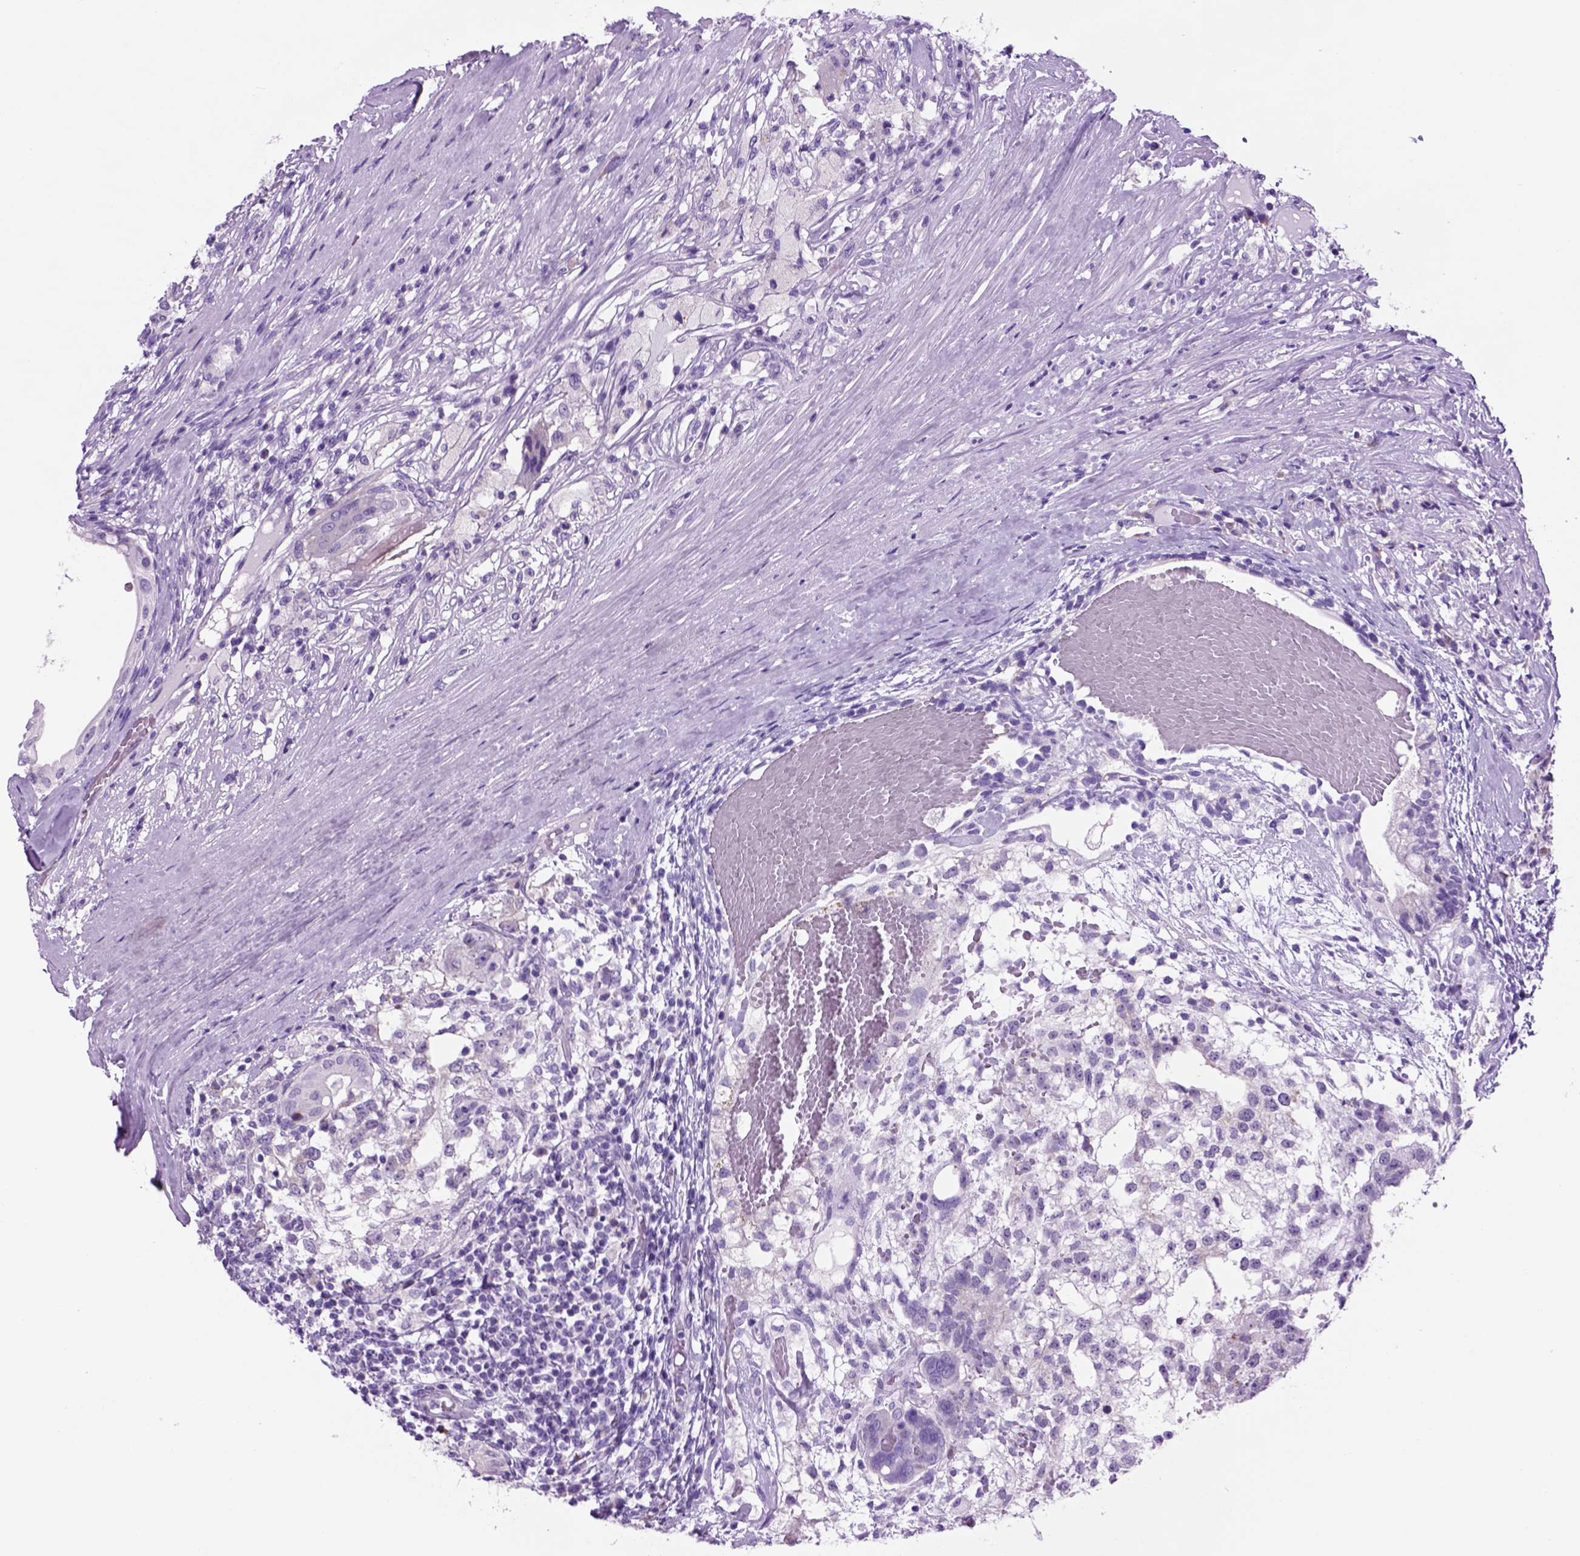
{"staining": {"intensity": "negative", "quantity": "none", "location": "none"}, "tissue": "testis cancer", "cell_type": "Tumor cells", "image_type": "cancer", "snomed": [{"axis": "morphology", "description": "Seminoma, NOS"}, {"axis": "morphology", "description": "Carcinoma, Embryonal, NOS"}, {"axis": "topography", "description": "Testis"}], "caption": "The IHC histopathology image has no significant staining in tumor cells of testis cancer tissue. The staining is performed using DAB (3,3'-diaminobenzidine) brown chromogen with nuclei counter-stained in using hematoxylin.", "gene": "HHIPL2", "patient": {"sex": "male", "age": 41}}